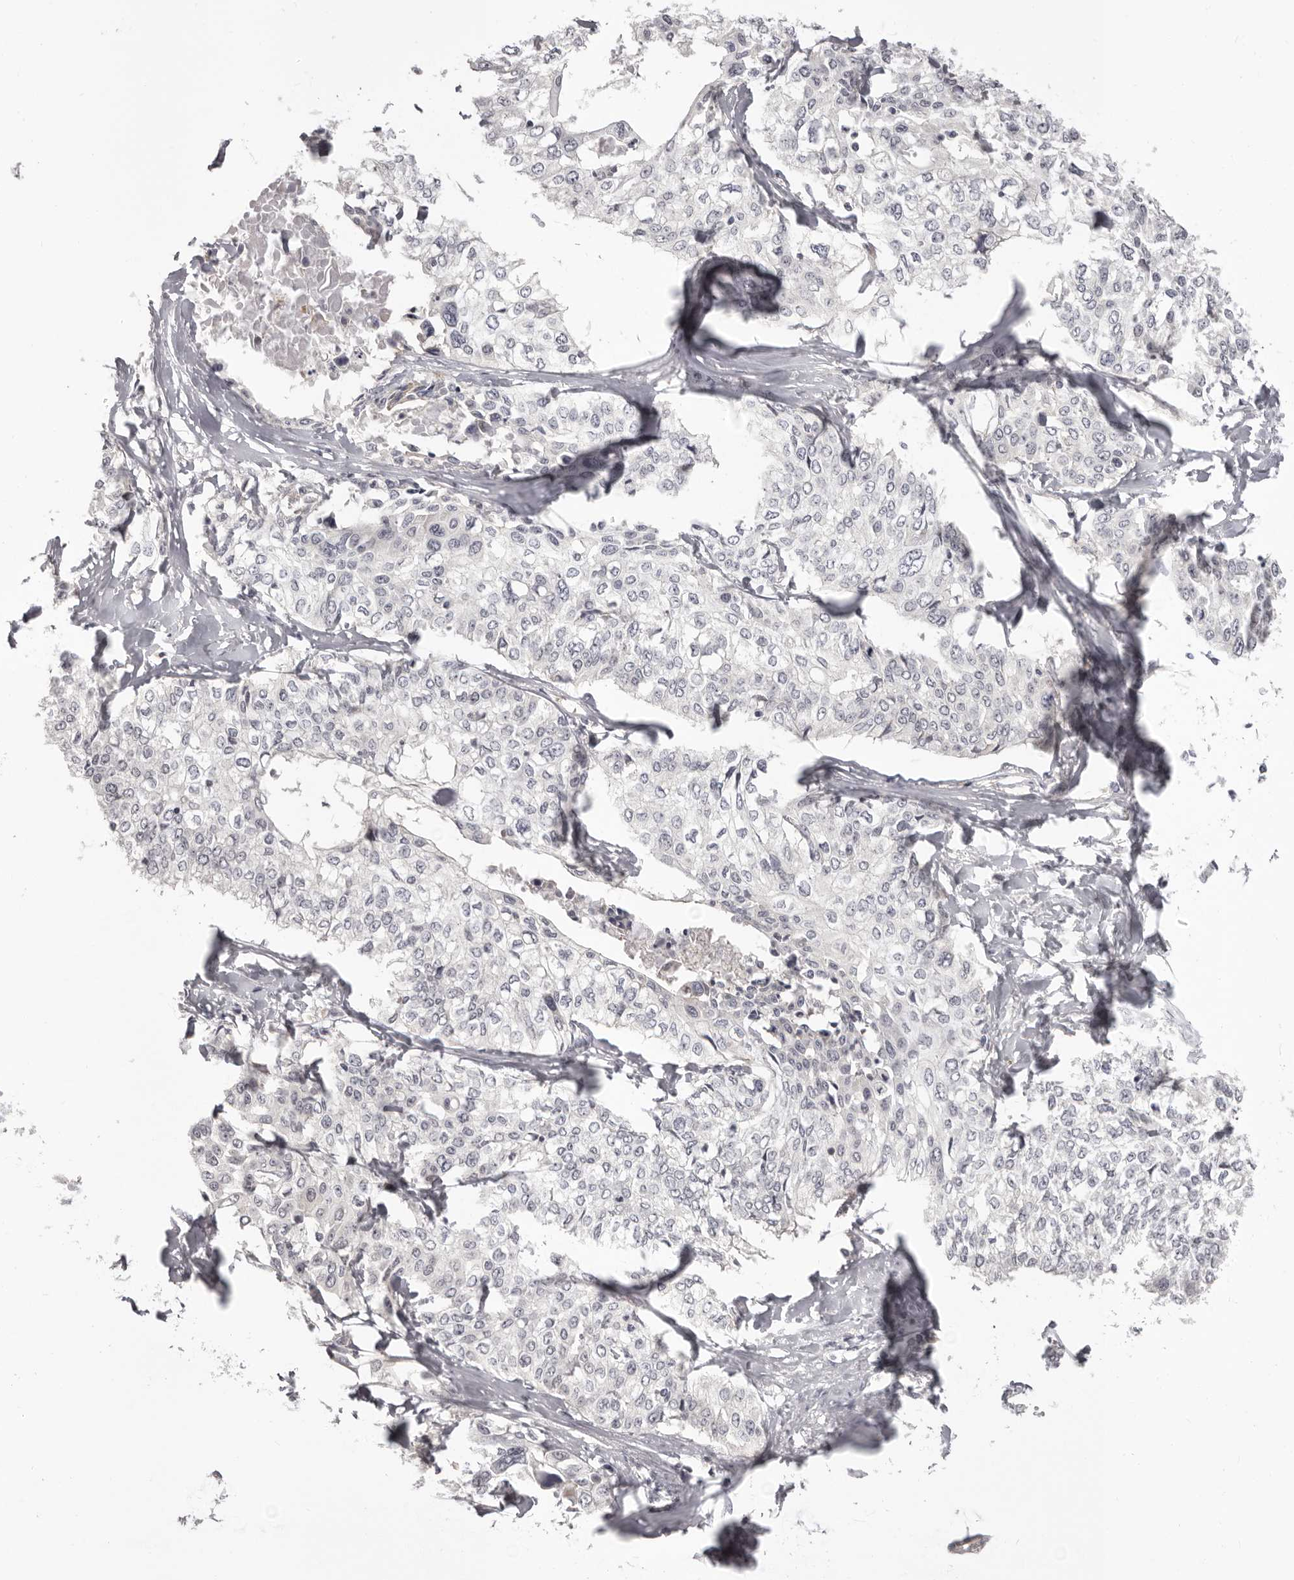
{"staining": {"intensity": "negative", "quantity": "none", "location": "none"}, "tissue": "cervical cancer", "cell_type": "Tumor cells", "image_type": "cancer", "snomed": [{"axis": "morphology", "description": "Squamous cell carcinoma, NOS"}, {"axis": "topography", "description": "Cervix"}], "caption": "DAB immunohistochemical staining of human cervical cancer (squamous cell carcinoma) exhibits no significant staining in tumor cells.", "gene": "OTUD3", "patient": {"sex": "female", "age": 31}}